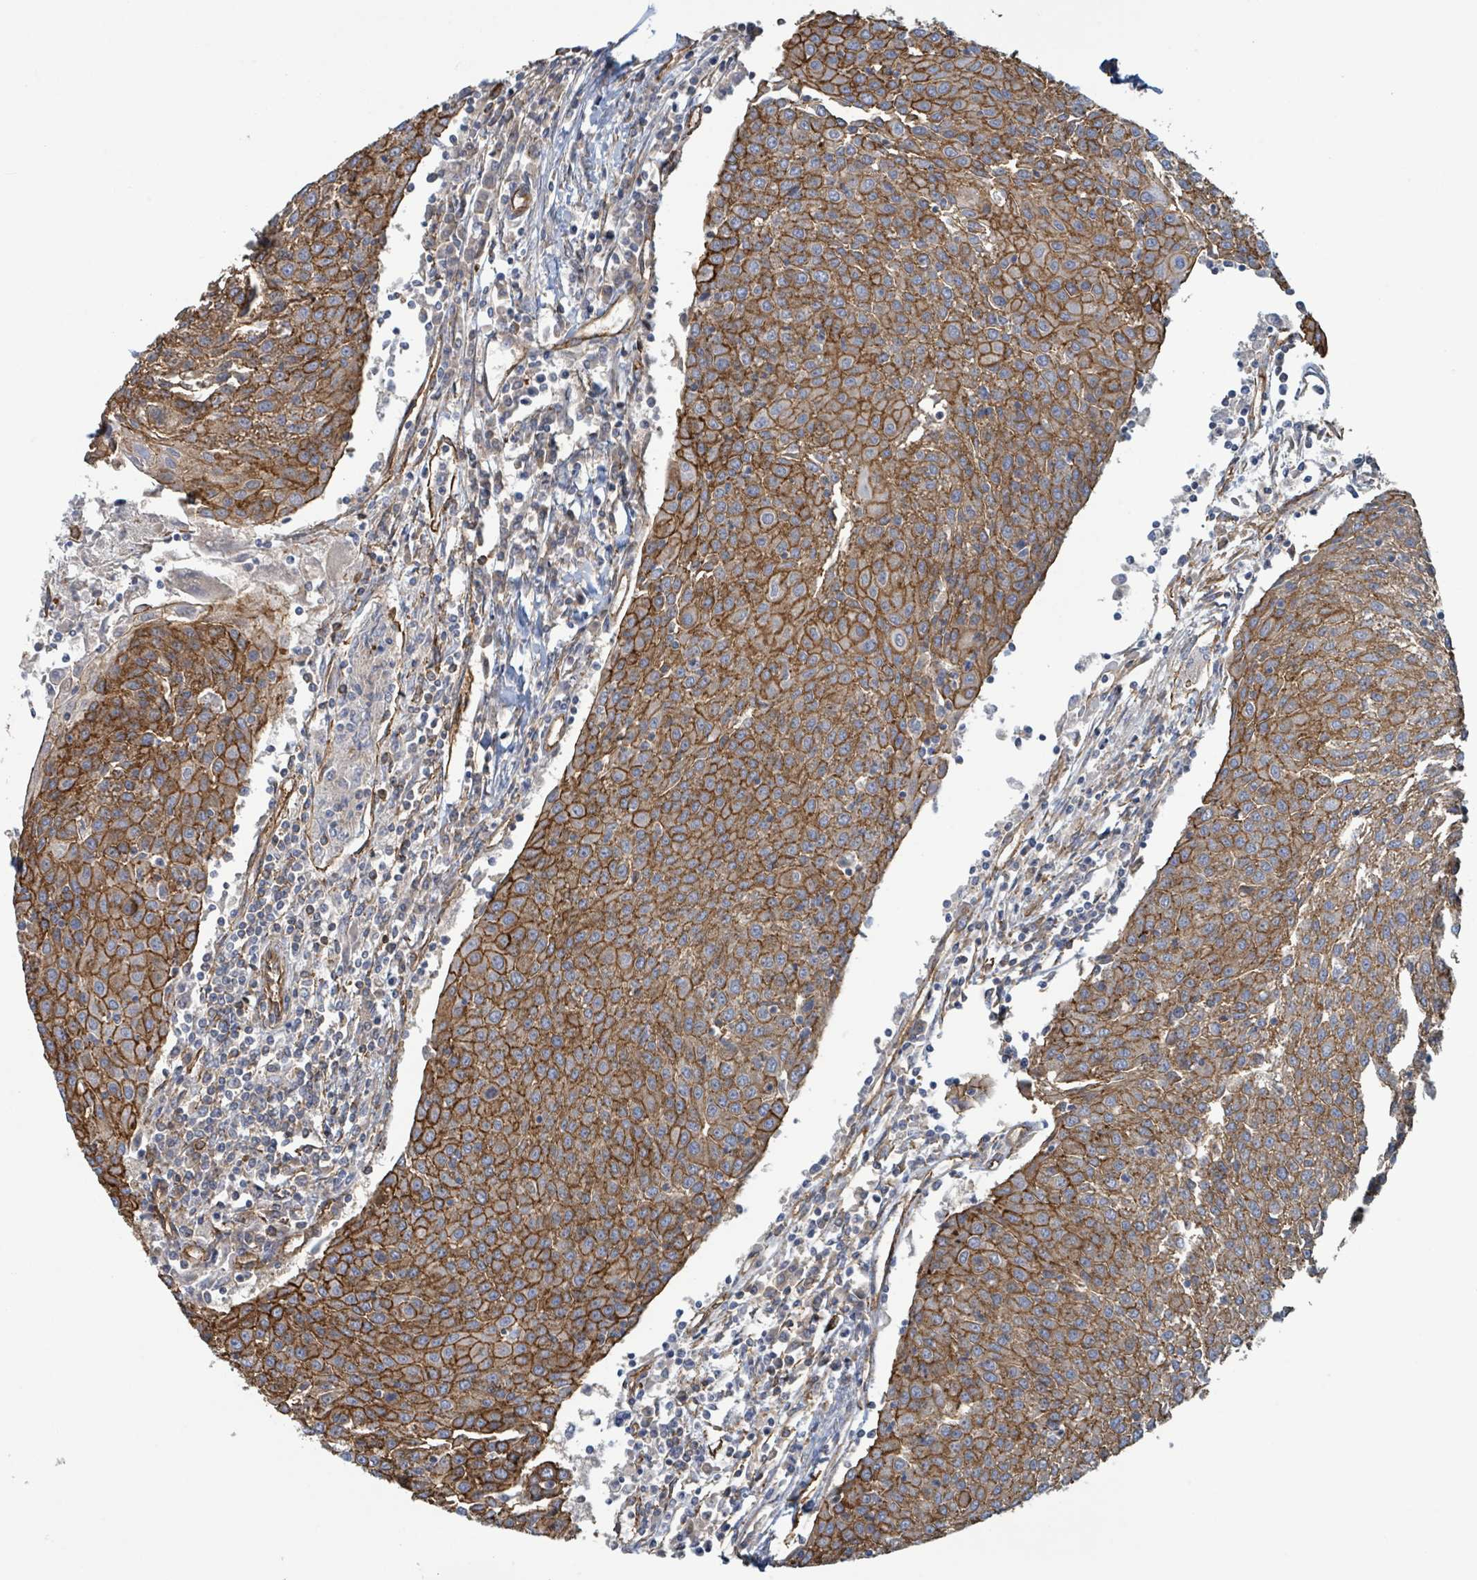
{"staining": {"intensity": "strong", "quantity": ">75%", "location": "cytoplasmic/membranous"}, "tissue": "urothelial cancer", "cell_type": "Tumor cells", "image_type": "cancer", "snomed": [{"axis": "morphology", "description": "Urothelial carcinoma, High grade"}, {"axis": "topography", "description": "Urinary bladder"}], "caption": "Protein analysis of high-grade urothelial carcinoma tissue demonstrates strong cytoplasmic/membranous staining in about >75% of tumor cells. The staining was performed using DAB, with brown indicating positive protein expression. Nuclei are stained blue with hematoxylin.", "gene": "LDOC1", "patient": {"sex": "female", "age": 85}}